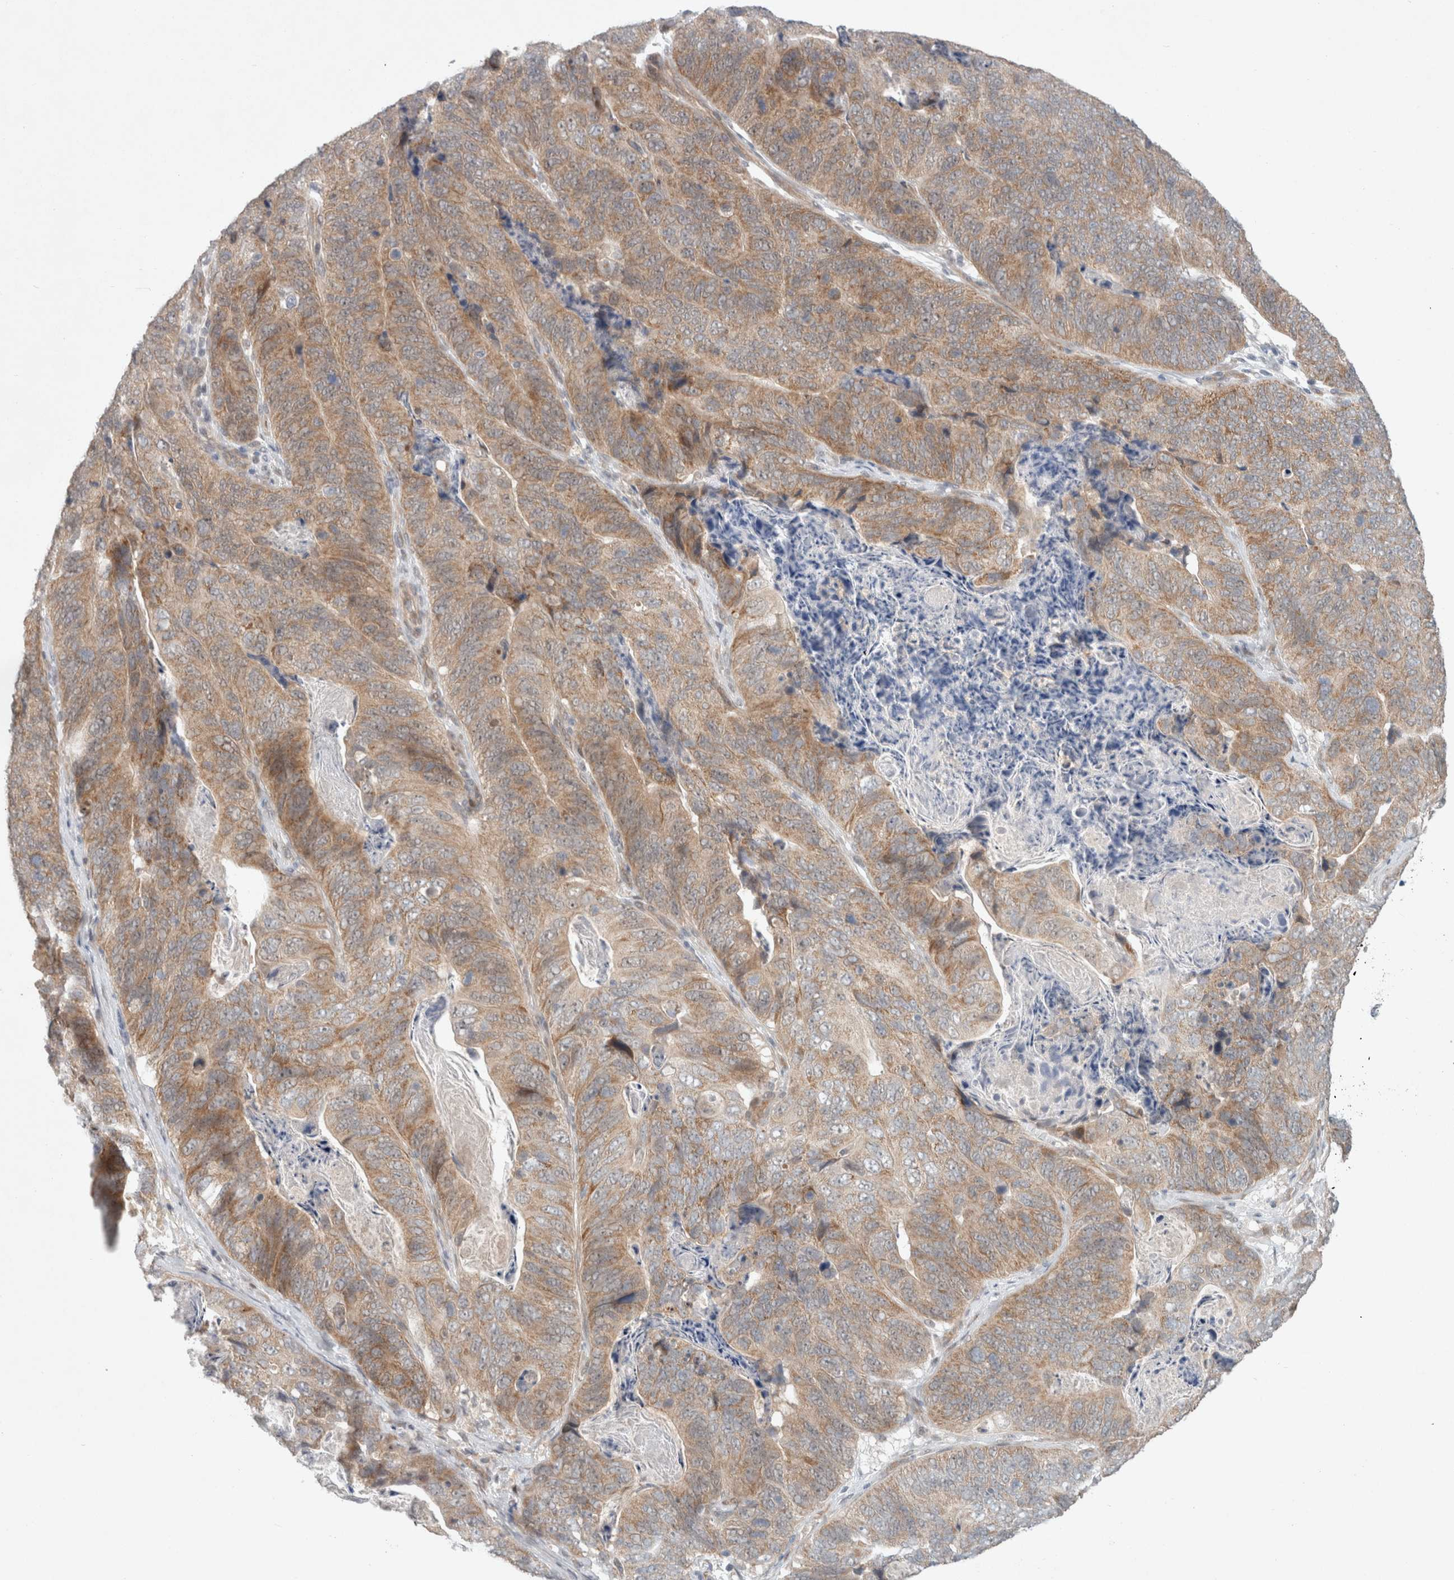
{"staining": {"intensity": "moderate", "quantity": ">75%", "location": "cytoplasmic/membranous"}, "tissue": "stomach cancer", "cell_type": "Tumor cells", "image_type": "cancer", "snomed": [{"axis": "morphology", "description": "Normal tissue, NOS"}, {"axis": "morphology", "description": "Adenocarcinoma, NOS"}, {"axis": "topography", "description": "Stomach"}], "caption": "Immunohistochemistry (DAB (3,3'-diaminobenzidine)) staining of human stomach cancer exhibits moderate cytoplasmic/membranous protein positivity in about >75% of tumor cells.", "gene": "RASAL2", "patient": {"sex": "female", "age": 89}}